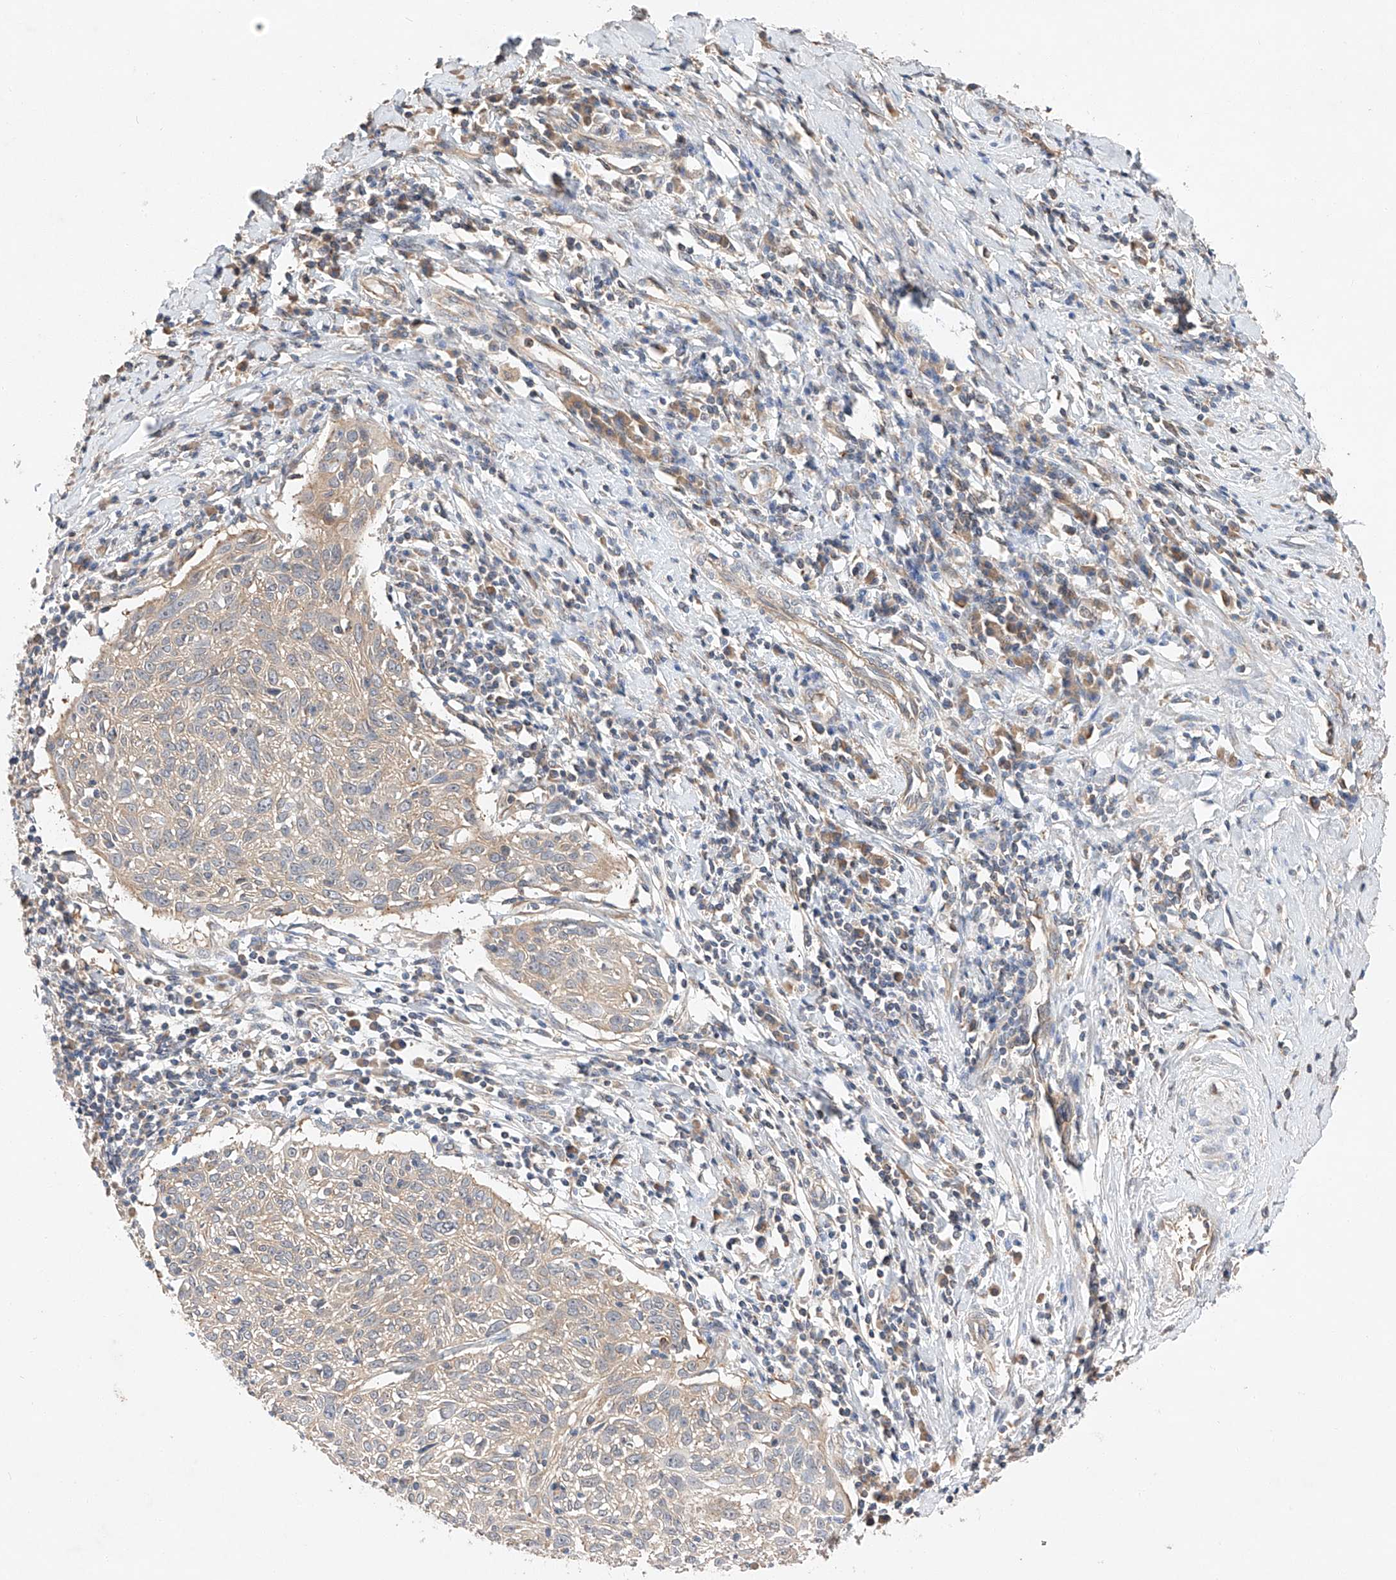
{"staining": {"intensity": "weak", "quantity": "25%-75%", "location": "cytoplasmic/membranous"}, "tissue": "cervical cancer", "cell_type": "Tumor cells", "image_type": "cancer", "snomed": [{"axis": "morphology", "description": "Squamous cell carcinoma, NOS"}, {"axis": "topography", "description": "Cervix"}], "caption": "Cervical squamous cell carcinoma tissue exhibits weak cytoplasmic/membranous expression in about 25%-75% of tumor cells, visualized by immunohistochemistry.", "gene": "RUSC1", "patient": {"sex": "female", "age": 51}}